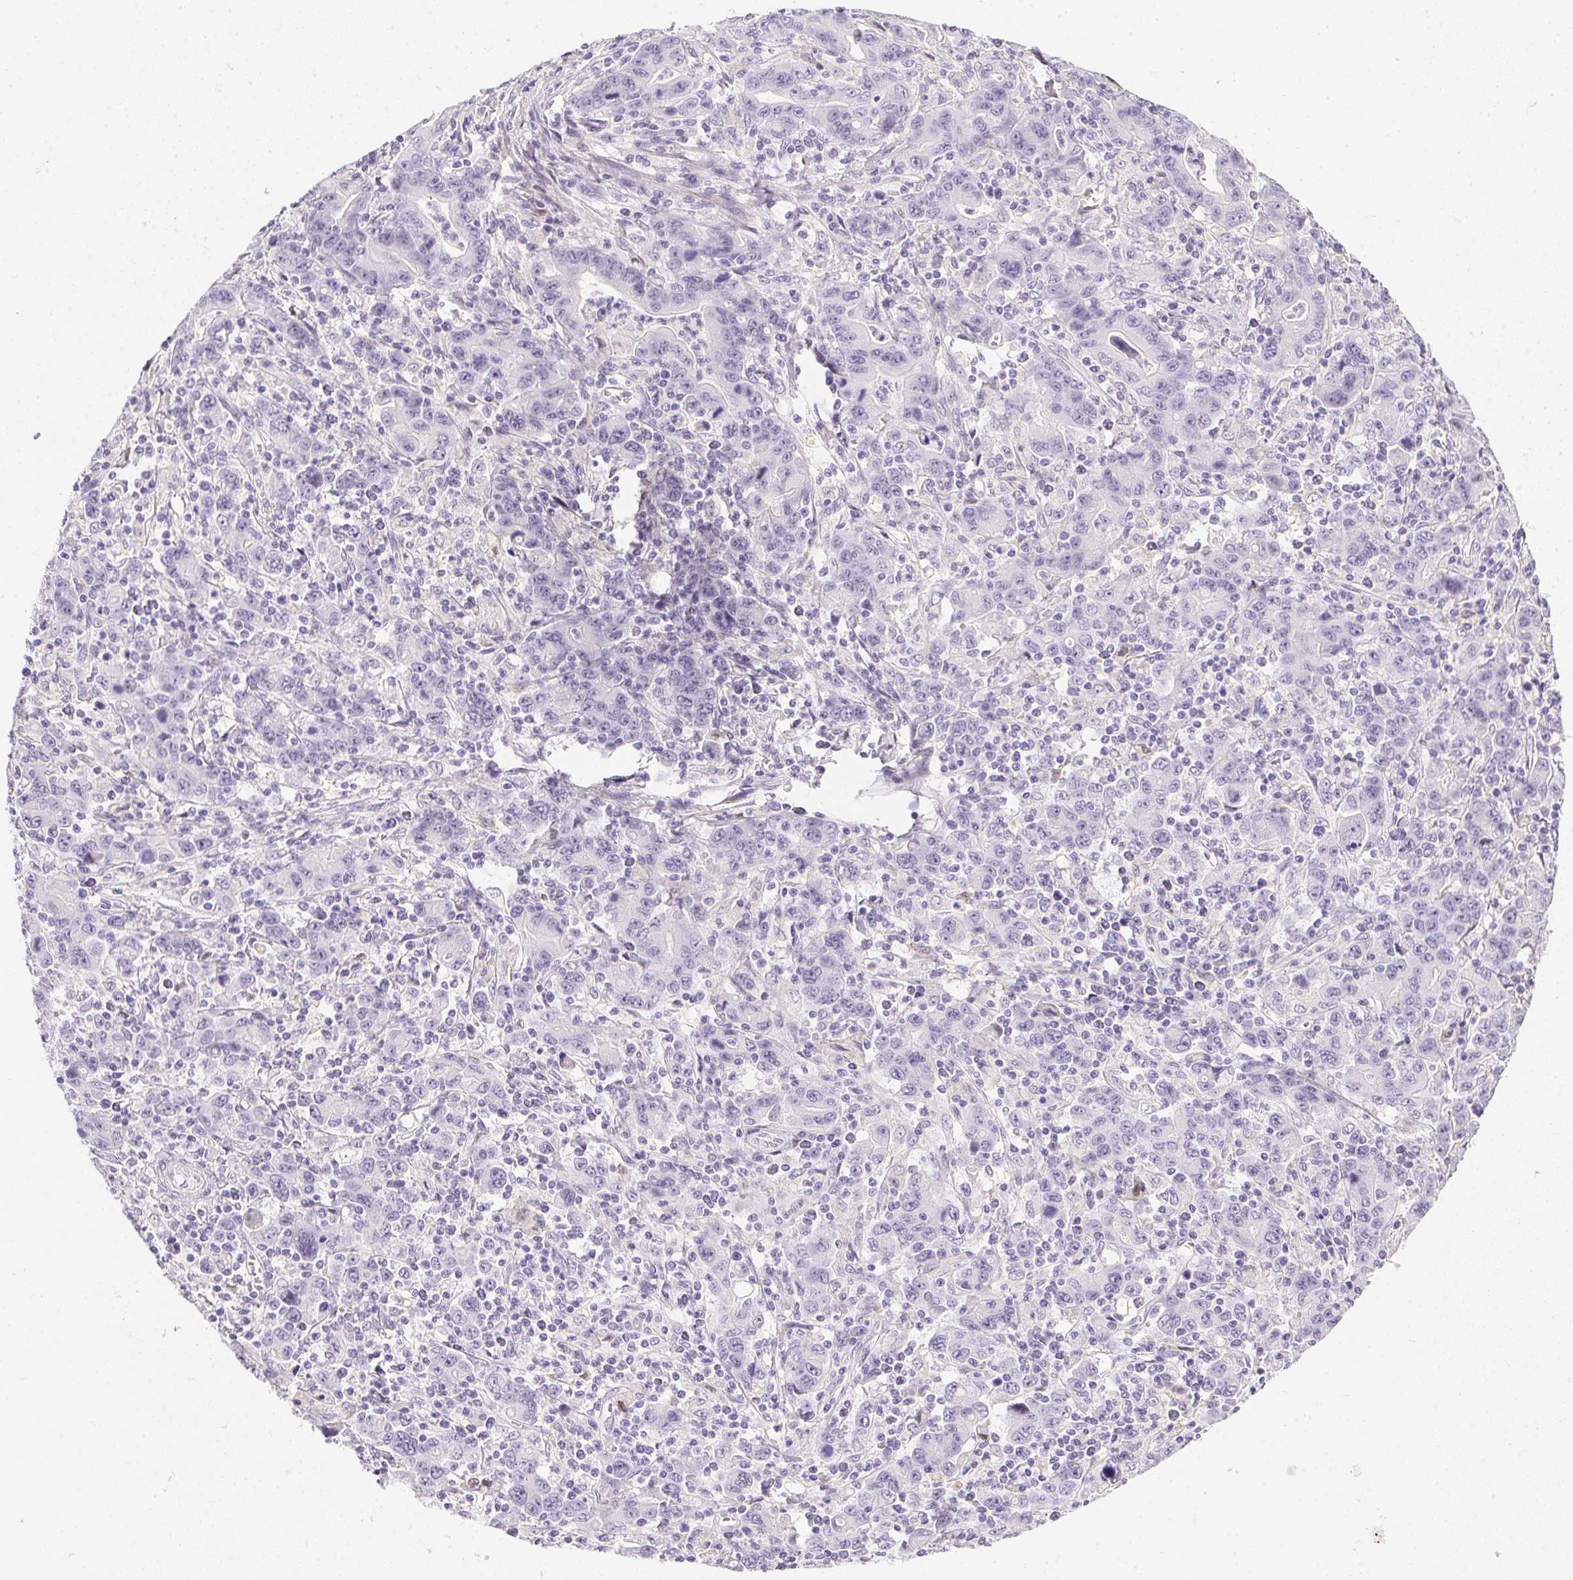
{"staining": {"intensity": "negative", "quantity": "none", "location": "none"}, "tissue": "stomach cancer", "cell_type": "Tumor cells", "image_type": "cancer", "snomed": [{"axis": "morphology", "description": "Adenocarcinoma, NOS"}, {"axis": "topography", "description": "Stomach, upper"}], "caption": "This is an immunohistochemistry photomicrograph of stomach adenocarcinoma. There is no expression in tumor cells.", "gene": "PRL", "patient": {"sex": "male", "age": 69}}